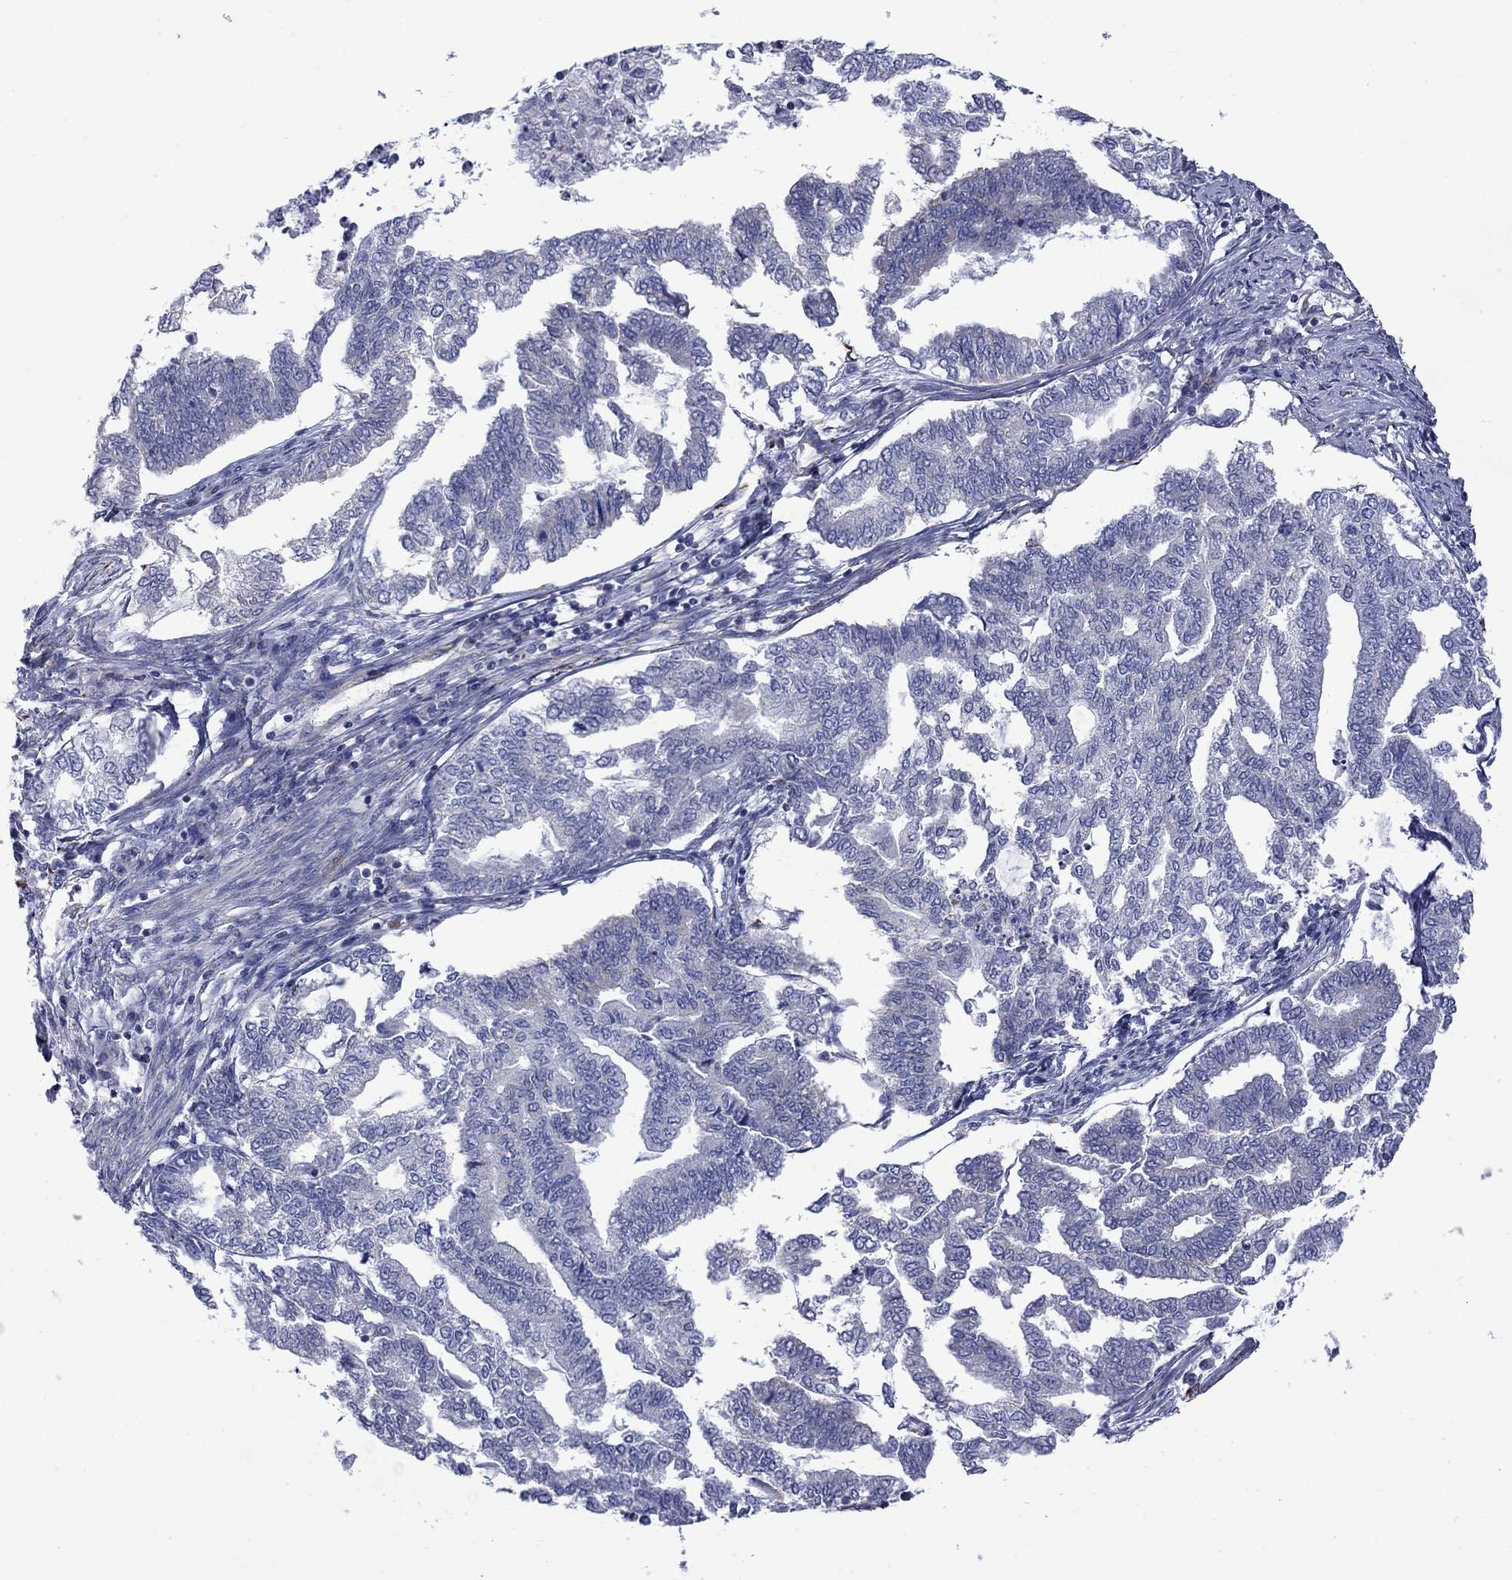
{"staining": {"intensity": "strong", "quantity": "<25%", "location": "cytoplasmic/membranous"}, "tissue": "endometrial cancer", "cell_type": "Tumor cells", "image_type": "cancer", "snomed": [{"axis": "morphology", "description": "Adenocarcinoma, NOS"}, {"axis": "topography", "description": "Endometrium"}], "caption": "Endometrial cancer stained with DAB IHC demonstrates medium levels of strong cytoplasmic/membranous positivity in approximately <25% of tumor cells. The staining was performed using DAB (3,3'-diaminobenzidine) to visualize the protein expression in brown, while the nuclei were stained in blue with hematoxylin (Magnification: 20x).", "gene": "CISD1", "patient": {"sex": "female", "age": 79}}